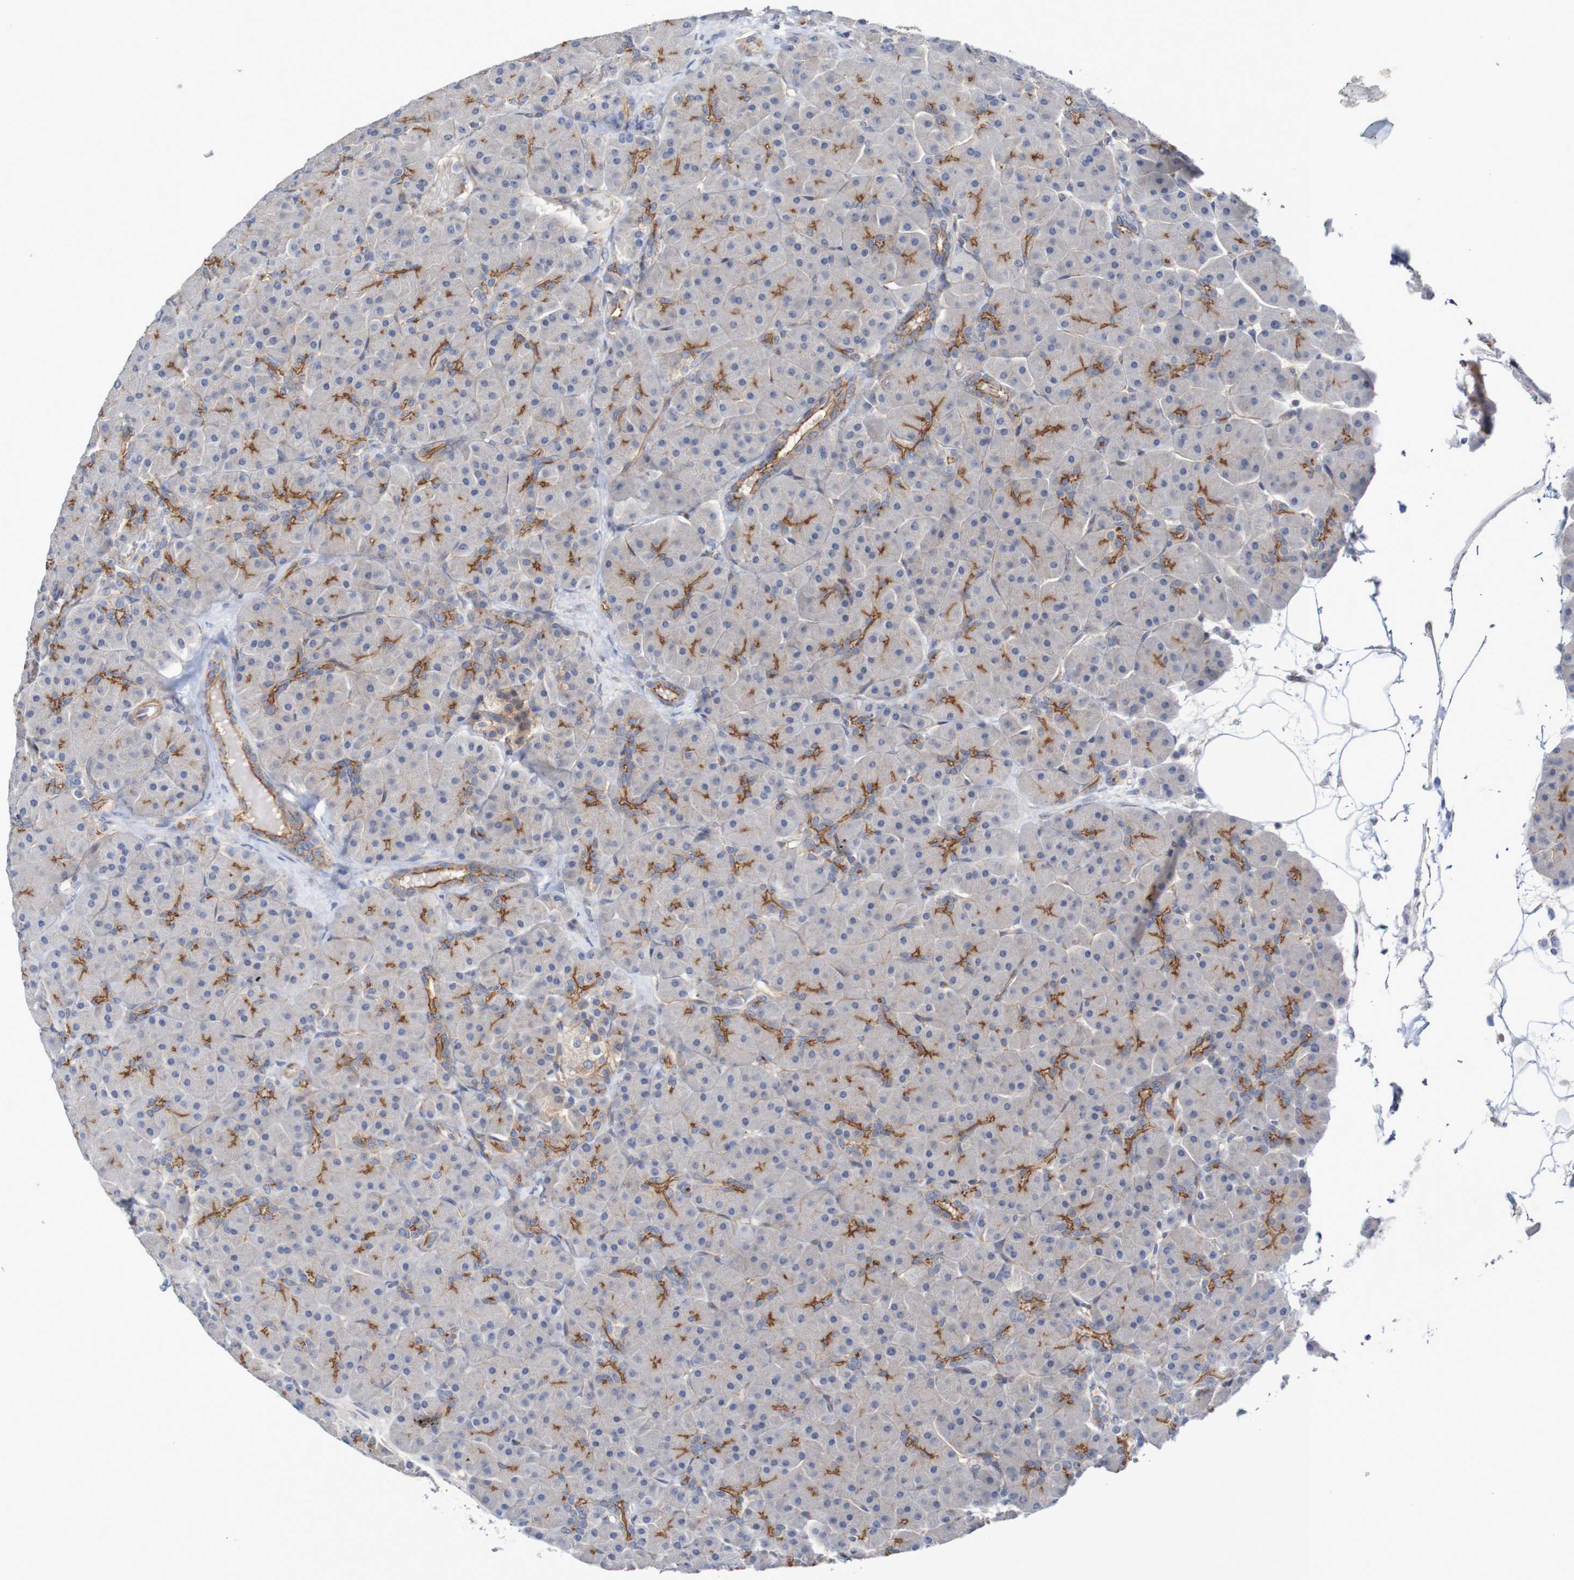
{"staining": {"intensity": "moderate", "quantity": "25%-75%", "location": "cytoplasmic/membranous"}, "tissue": "pancreas", "cell_type": "Exocrine glandular cells", "image_type": "normal", "snomed": [{"axis": "morphology", "description": "Normal tissue, NOS"}, {"axis": "topography", "description": "Pancreas"}], "caption": "DAB immunohistochemical staining of normal human pancreas demonstrates moderate cytoplasmic/membranous protein expression in approximately 25%-75% of exocrine glandular cells. The protein of interest is stained brown, and the nuclei are stained in blue (DAB IHC with brightfield microscopy, high magnification).", "gene": "NECTIN2", "patient": {"sex": "male", "age": 66}}